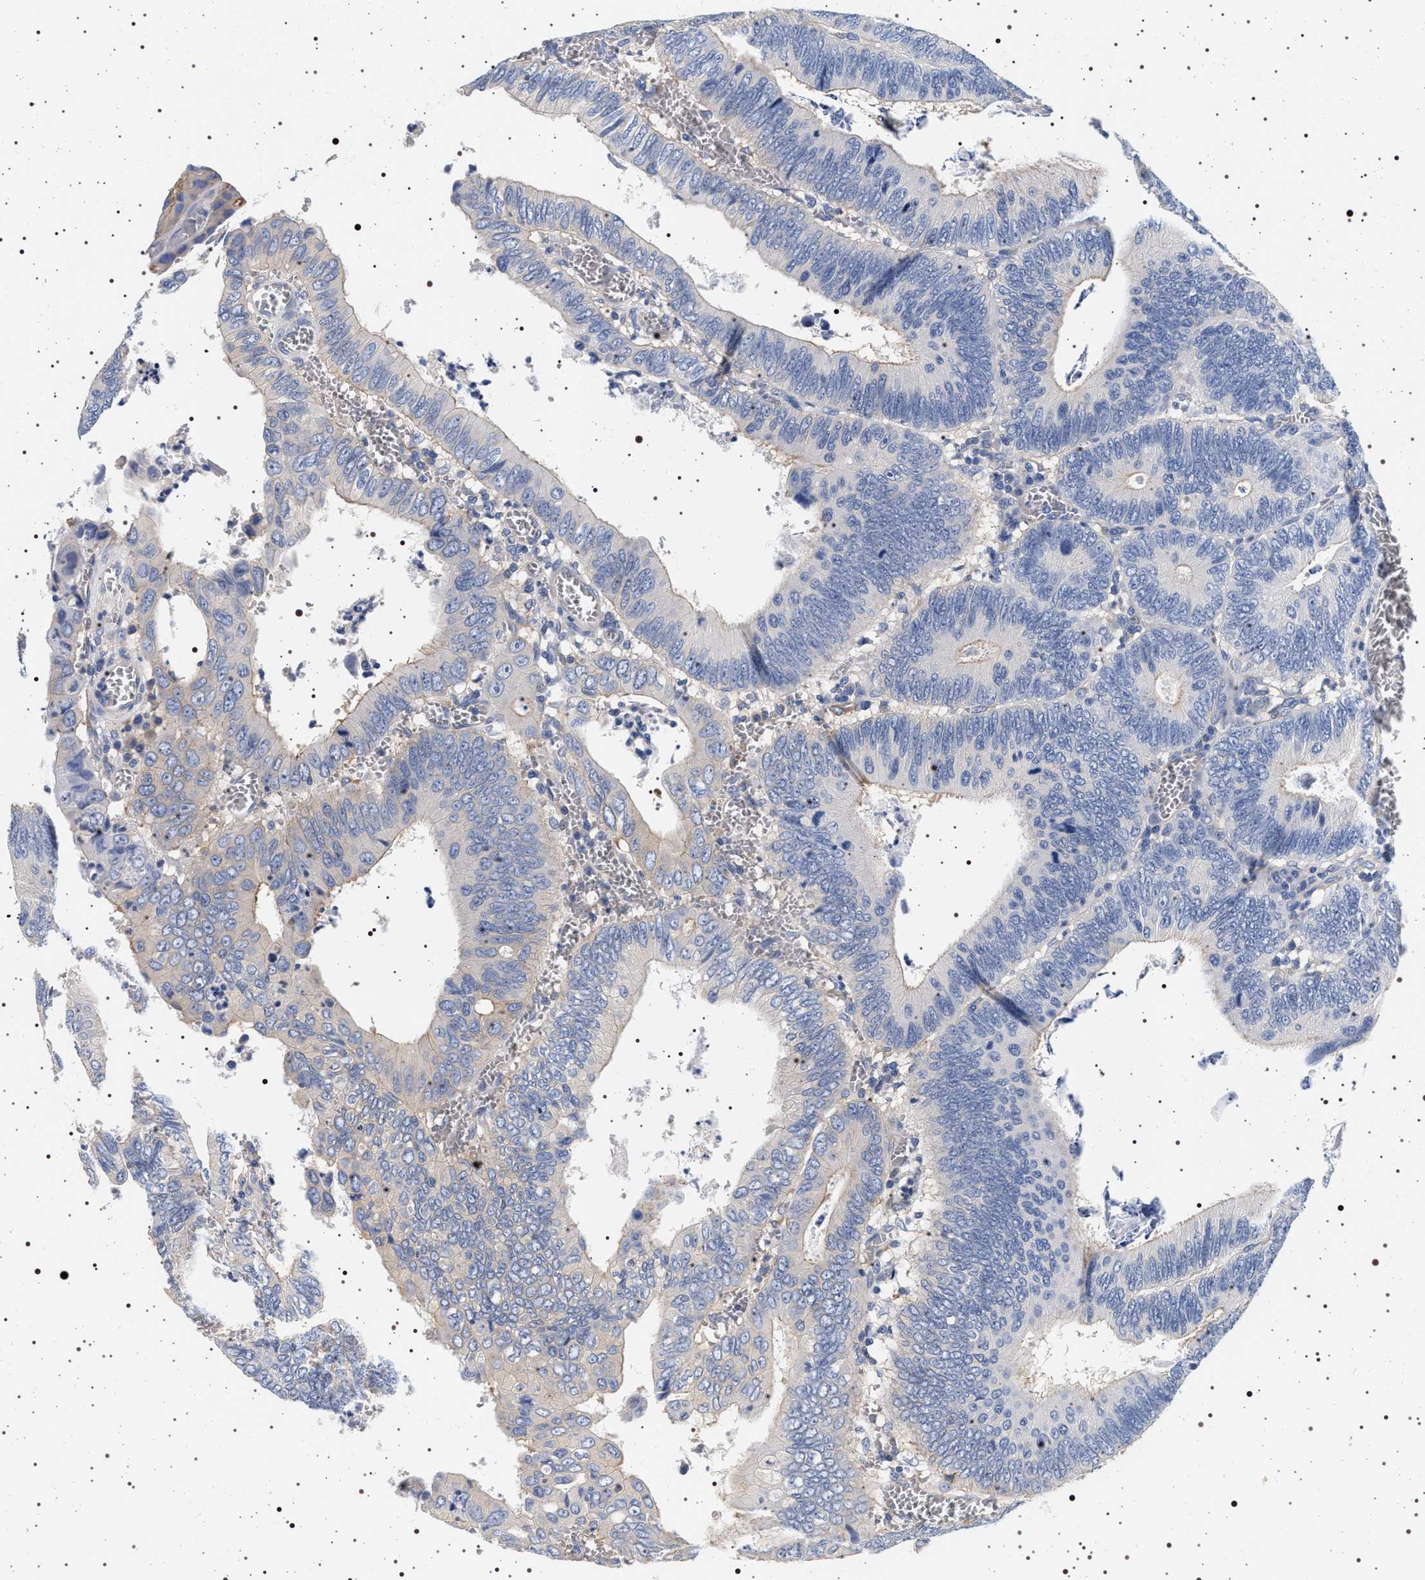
{"staining": {"intensity": "weak", "quantity": "<25%", "location": "cytoplasmic/membranous"}, "tissue": "colorectal cancer", "cell_type": "Tumor cells", "image_type": "cancer", "snomed": [{"axis": "morphology", "description": "Inflammation, NOS"}, {"axis": "morphology", "description": "Adenocarcinoma, NOS"}, {"axis": "topography", "description": "Colon"}], "caption": "Tumor cells are negative for protein expression in human colorectal cancer (adenocarcinoma). The staining is performed using DAB brown chromogen with nuclei counter-stained in using hematoxylin.", "gene": "HSD17B1", "patient": {"sex": "male", "age": 72}}